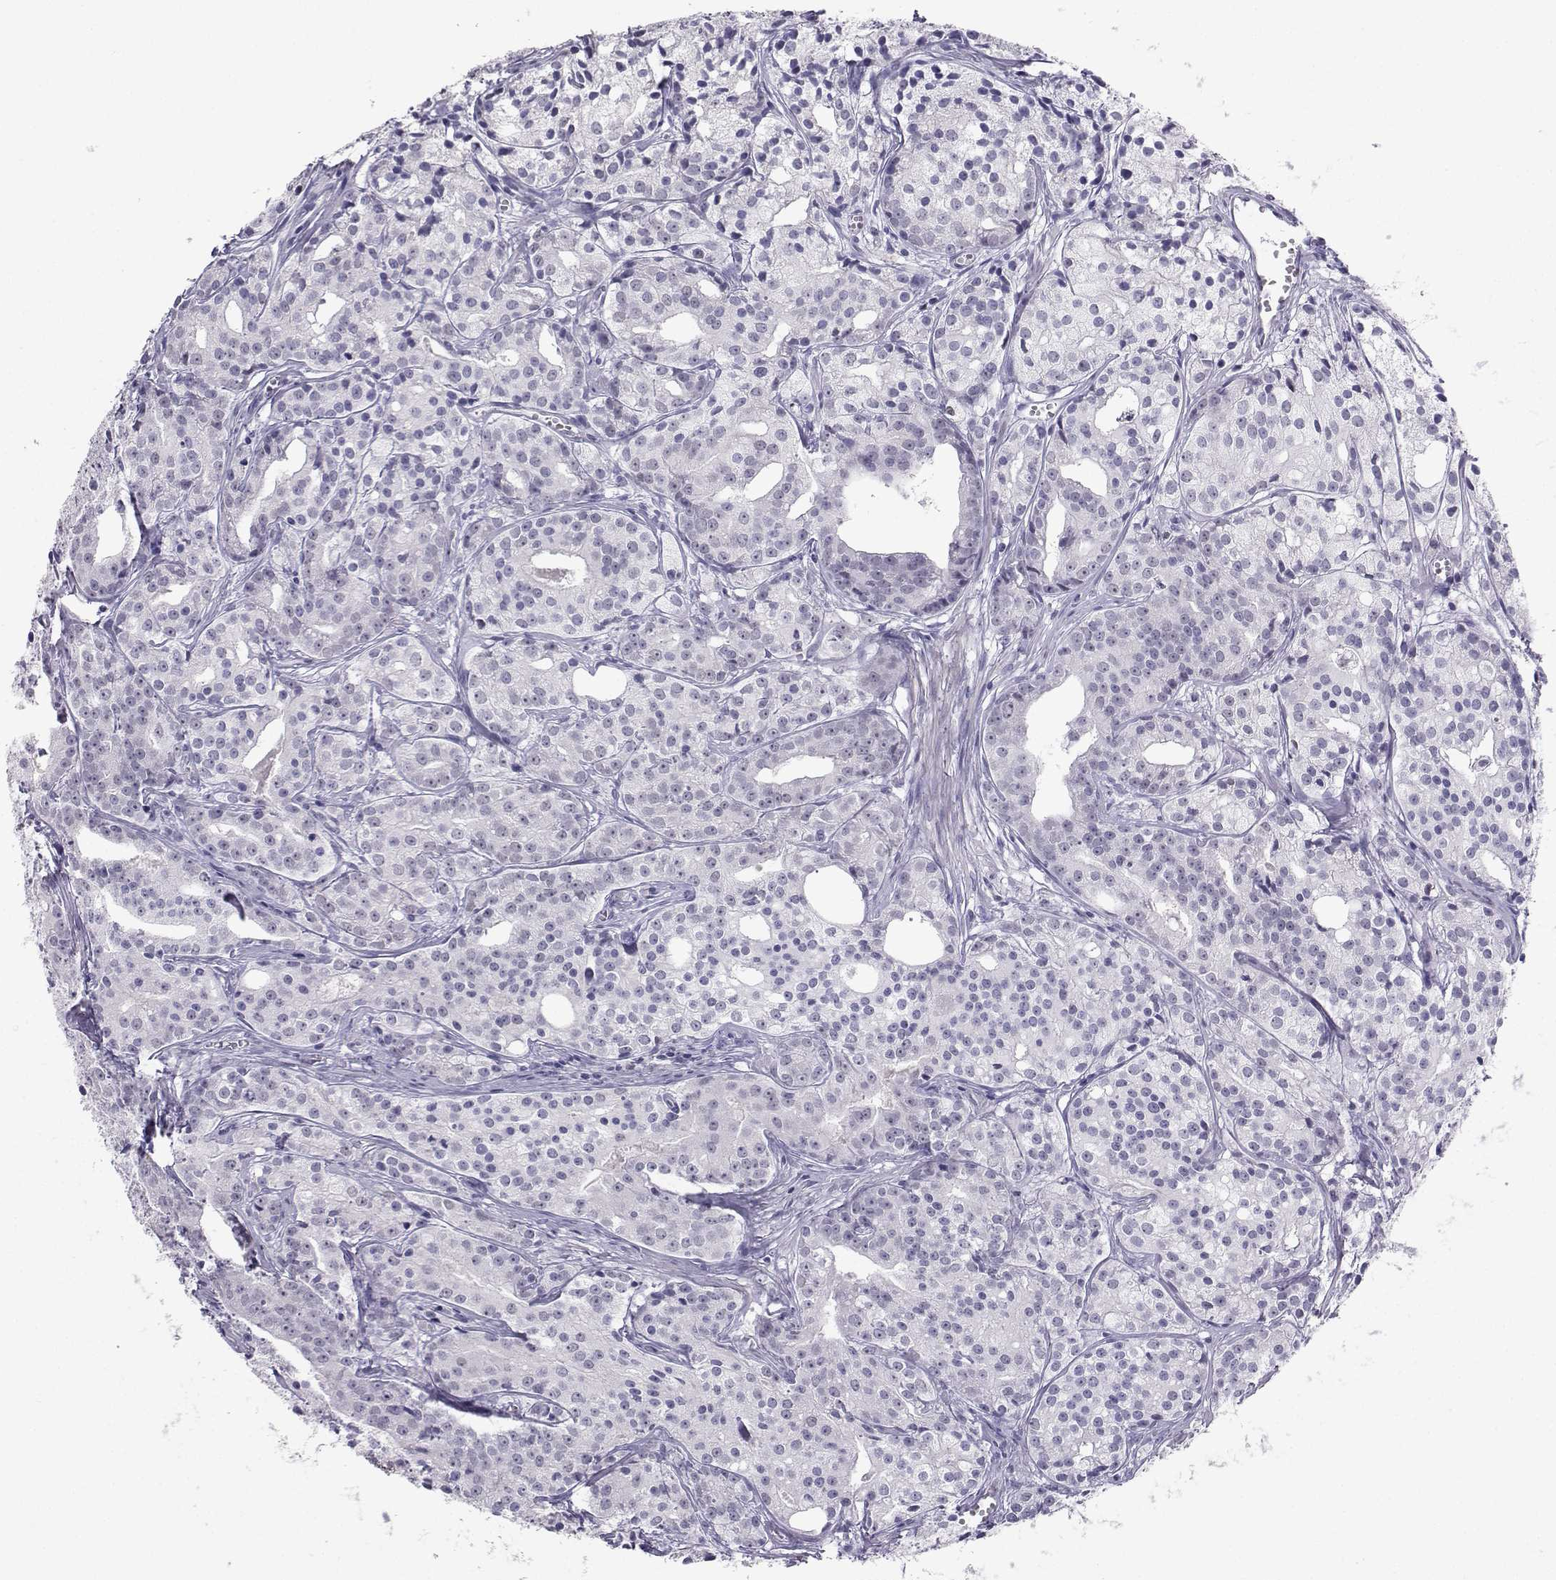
{"staining": {"intensity": "negative", "quantity": "none", "location": "none"}, "tissue": "prostate cancer", "cell_type": "Tumor cells", "image_type": "cancer", "snomed": [{"axis": "morphology", "description": "Adenocarcinoma, Medium grade"}, {"axis": "topography", "description": "Prostate"}], "caption": "Prostate cancer stained for a protein using immunohistochemistry displays no expression tumor cells.", "gene": "TEDC2", "patient": {"sex": "male", "age": 74}}